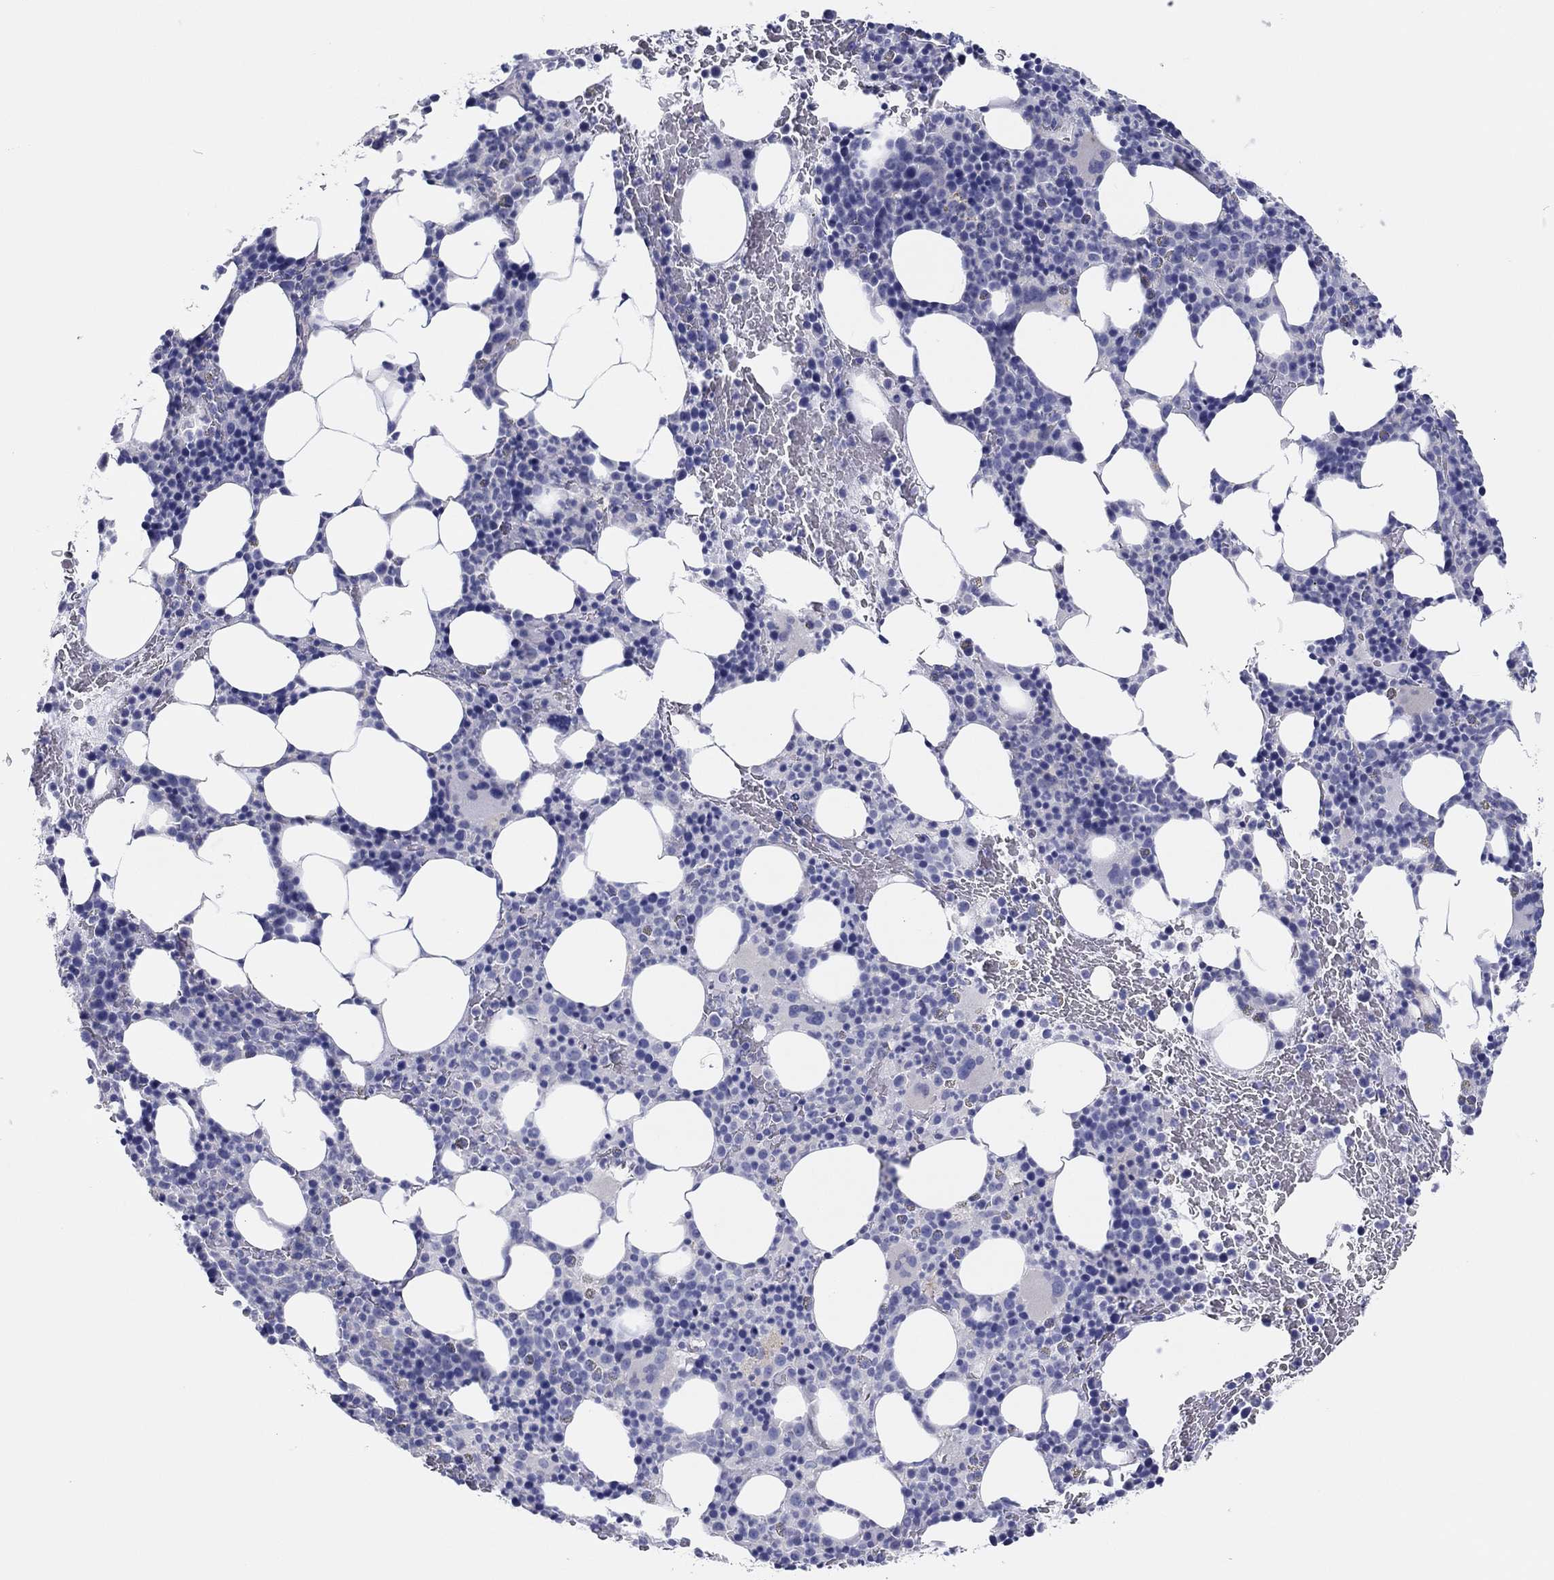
{"staining": {"intensity": "negative", "quantity": "none", "location": "none"}, "tissue": "bone marrow", "cell_type": "Hematopoietic cells", "image_type": "normal", "snomed": [{"axis": "morphology", "description": "Normal tissue, NOS"}, {"axis": "topography", "description": "Bone marrow"}], "caption": "A histopathology image of bone marrow stained for a protein displays no brown staining in hematopoietic cells. The staining was performed using DAB (3,3'-diaminobenzidine) to visualize the protein expression in brown, while the nuclei were stained in blue with hematoxylin (Magnification: 20x).", "gene": "ERICH3", "patient": {"sex": "male", "age": 72}}